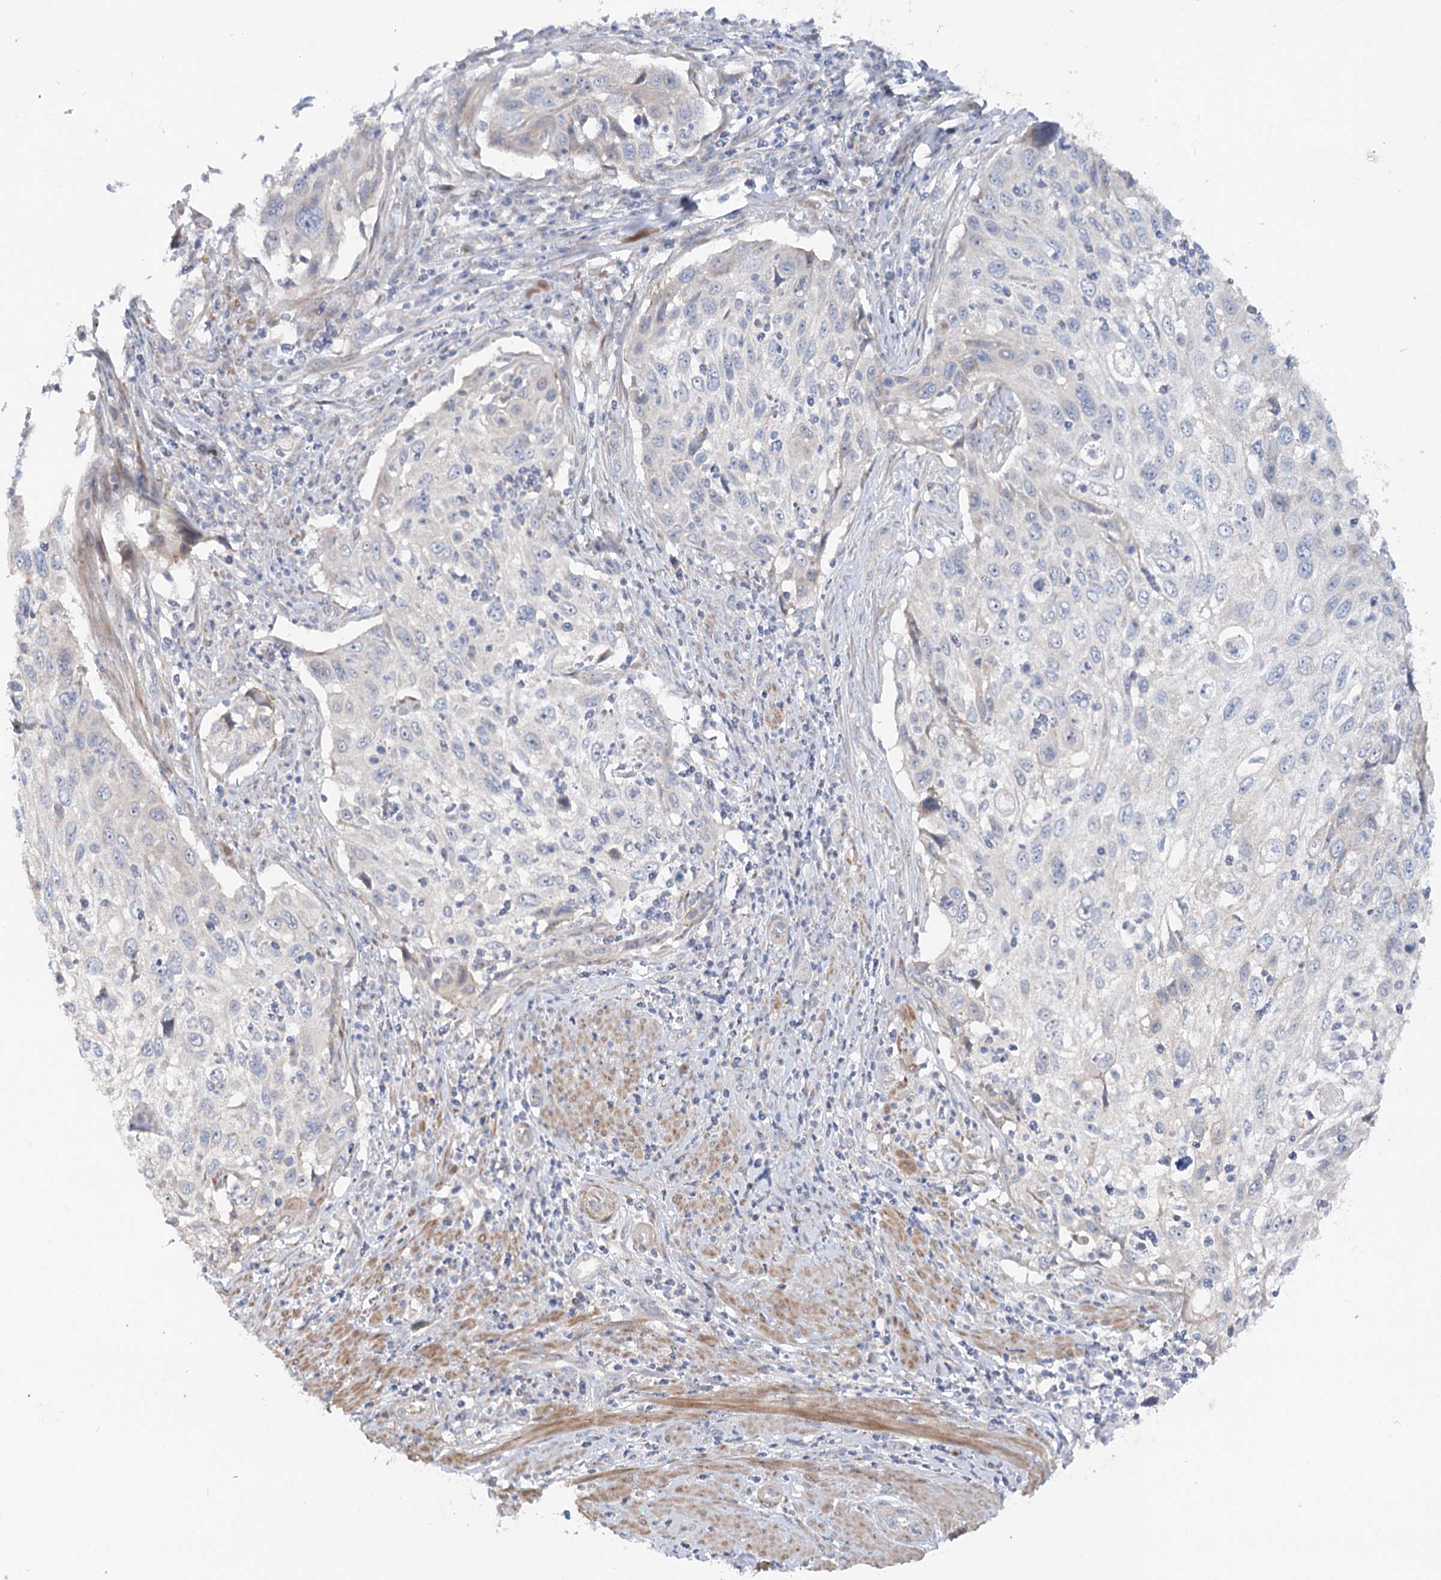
{"staining": {"intensity": "negative", "quantity": "none", "location": "none"}, "tissue": "cervical cancer", "cell_type": "Tumor cells", "image_type": "cancer", "snomed": [{"axis": "morphology", "description": "Squamous cell carcinoma, NOS"}, {"axis": "topography", "description": "Cervix"}], "caption": "Tumor cells are negative for protein expression in human cervical cancer.", "gene": "FGF19", "patient": {"sex": "female", "age": 70}}